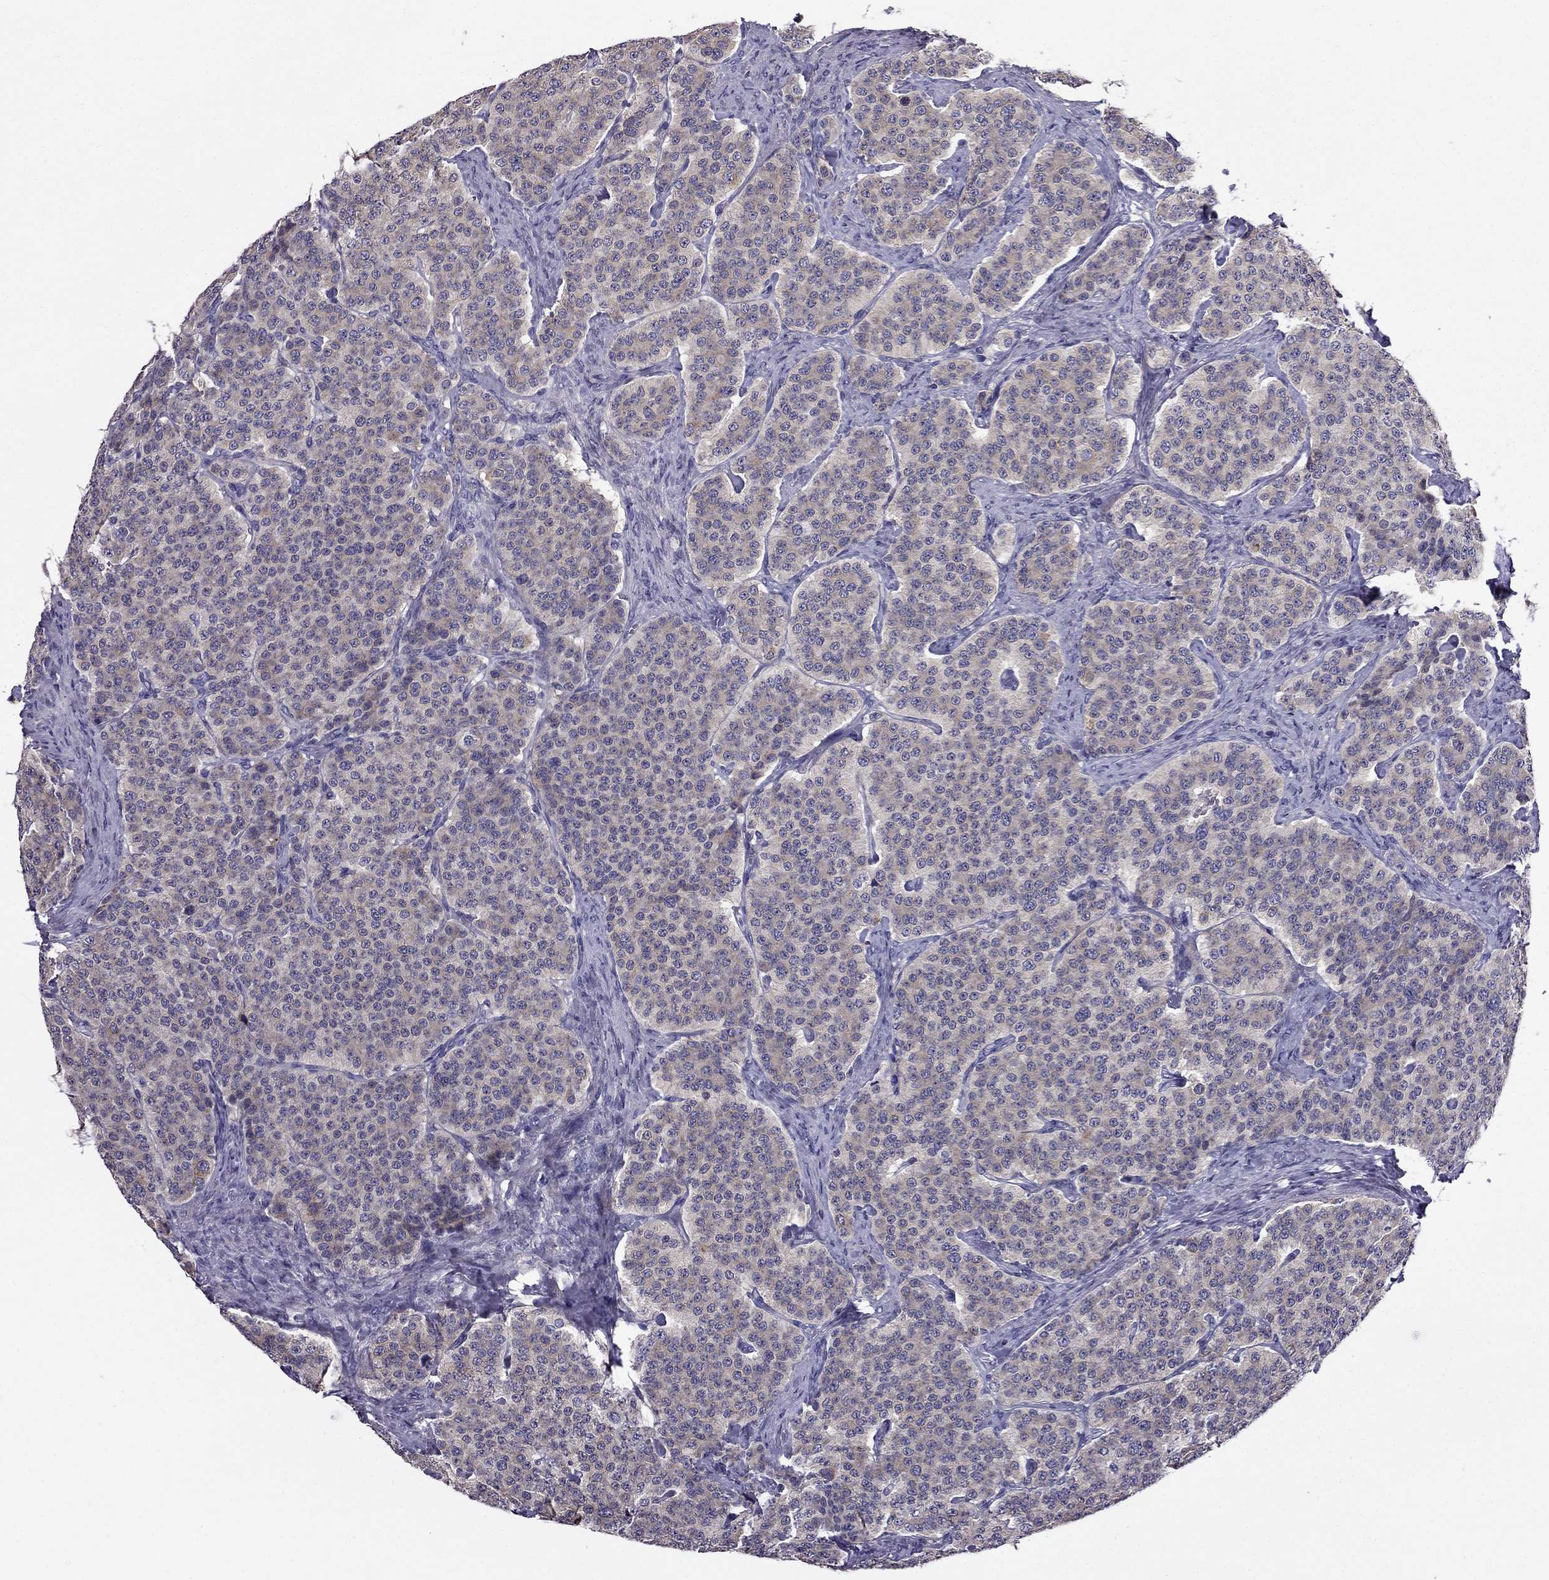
{"staining": {"intensity": "weak", "quantity": ">75%", "location": "cytoplasmic/membranous"}, "tissue": "carcinoid", "cell_type": "Tumor cells", "image_type": "cancer", "snomed": [{"axis": "morphology", "description": "Carcinoid, malignant, NOS"}, {"axis": "topography", "description": "Small intestine"}], "caption": "About >75% of tumor cells in human carcinoid exhibit weak cytoplasmic/membranous protein staining as visualized by brown immunohistochemical staining.", "gene": "SCNN1D", "patient": {"sex": "female", "age": 58}}